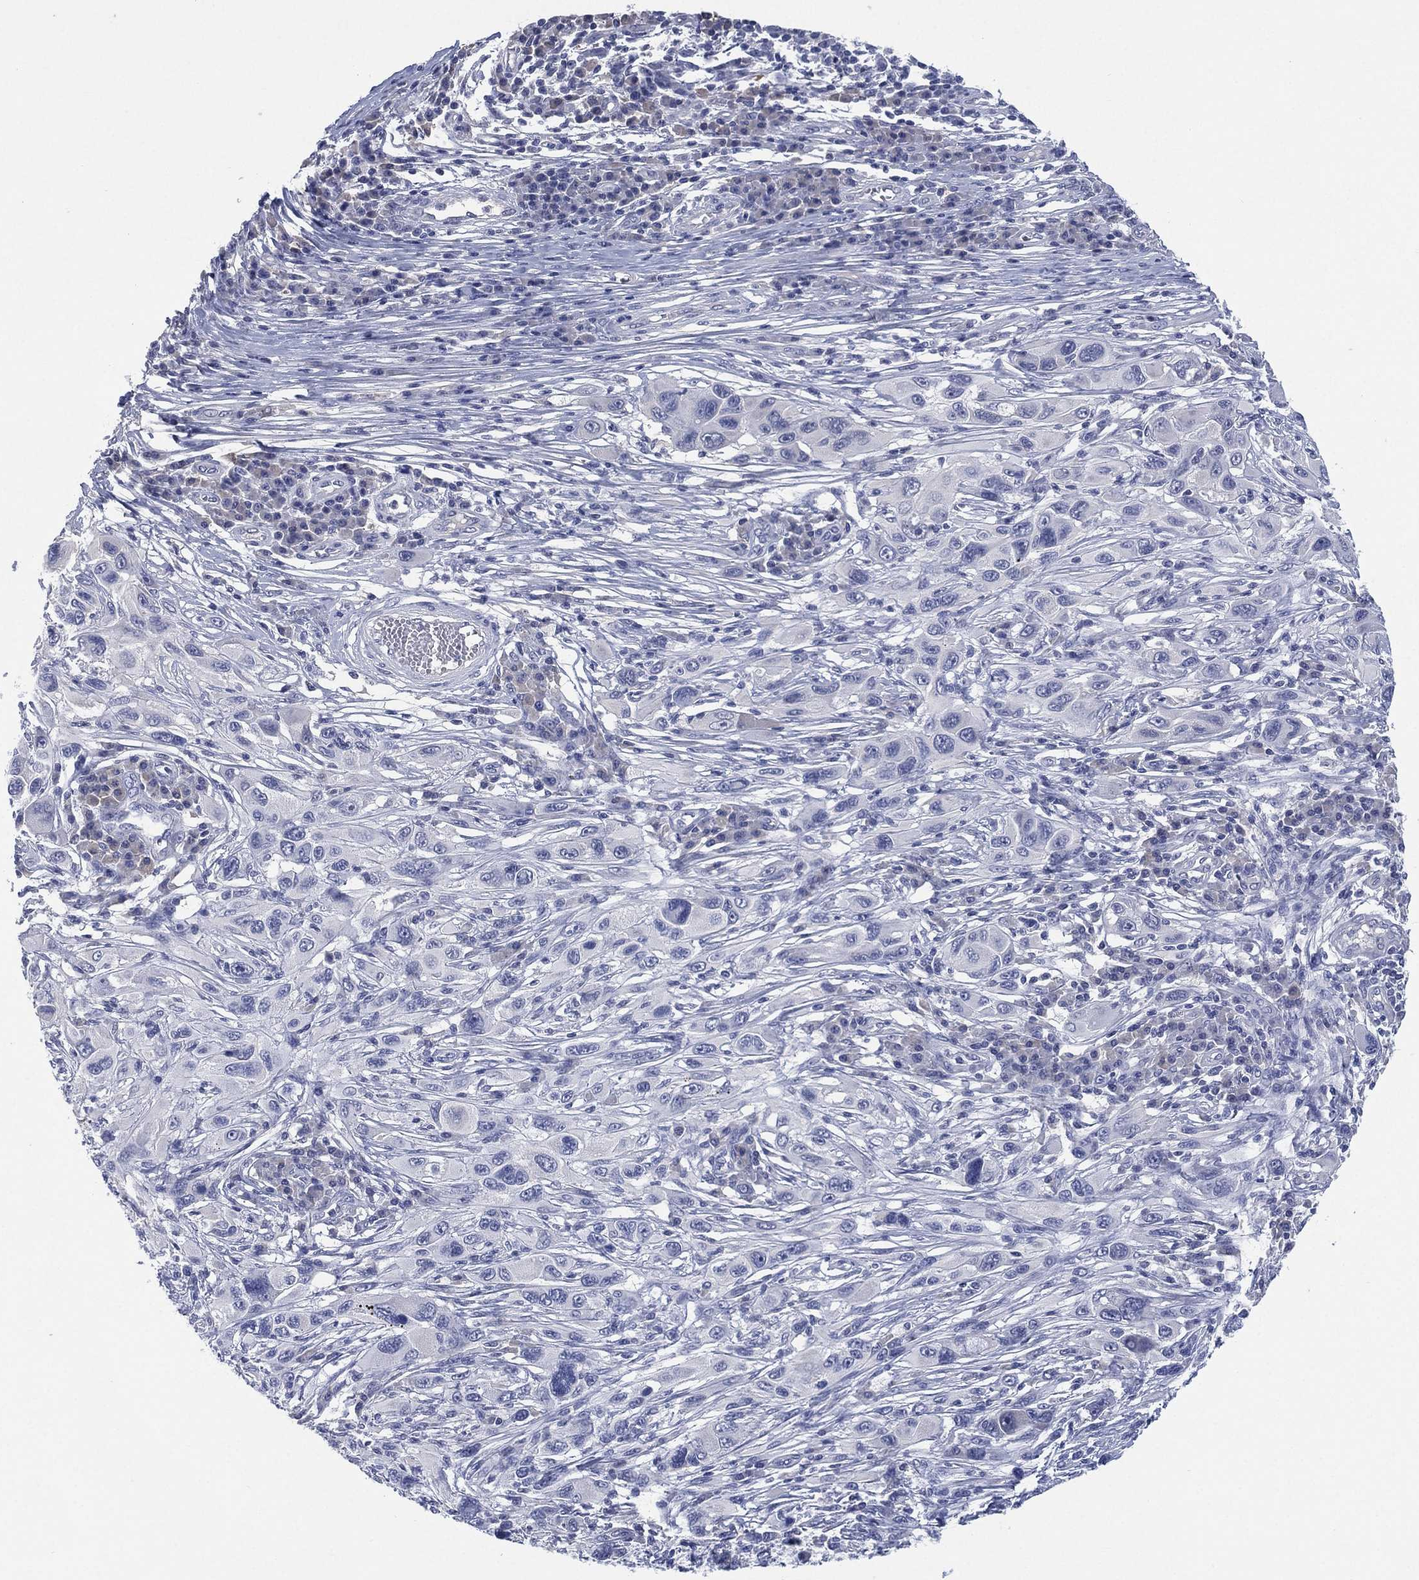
{"staining": {"intensity": "negative", "quantity": "none", "location": "none"}, "tissue": "melanoma", "cell_type": "Tumor cells", "image_type": "cancer", "snomed": [{"axis": "morphology", "description": "Malignant melanoma, NOS"}, {"axis": "topography", "description": "Skin"}], "caption": "Immunohistochemistry of malignant melanoma demonstrates no expression in tumor cells.", "gene": "KRT35", "patient": {"sex": "male", "age": 53}}